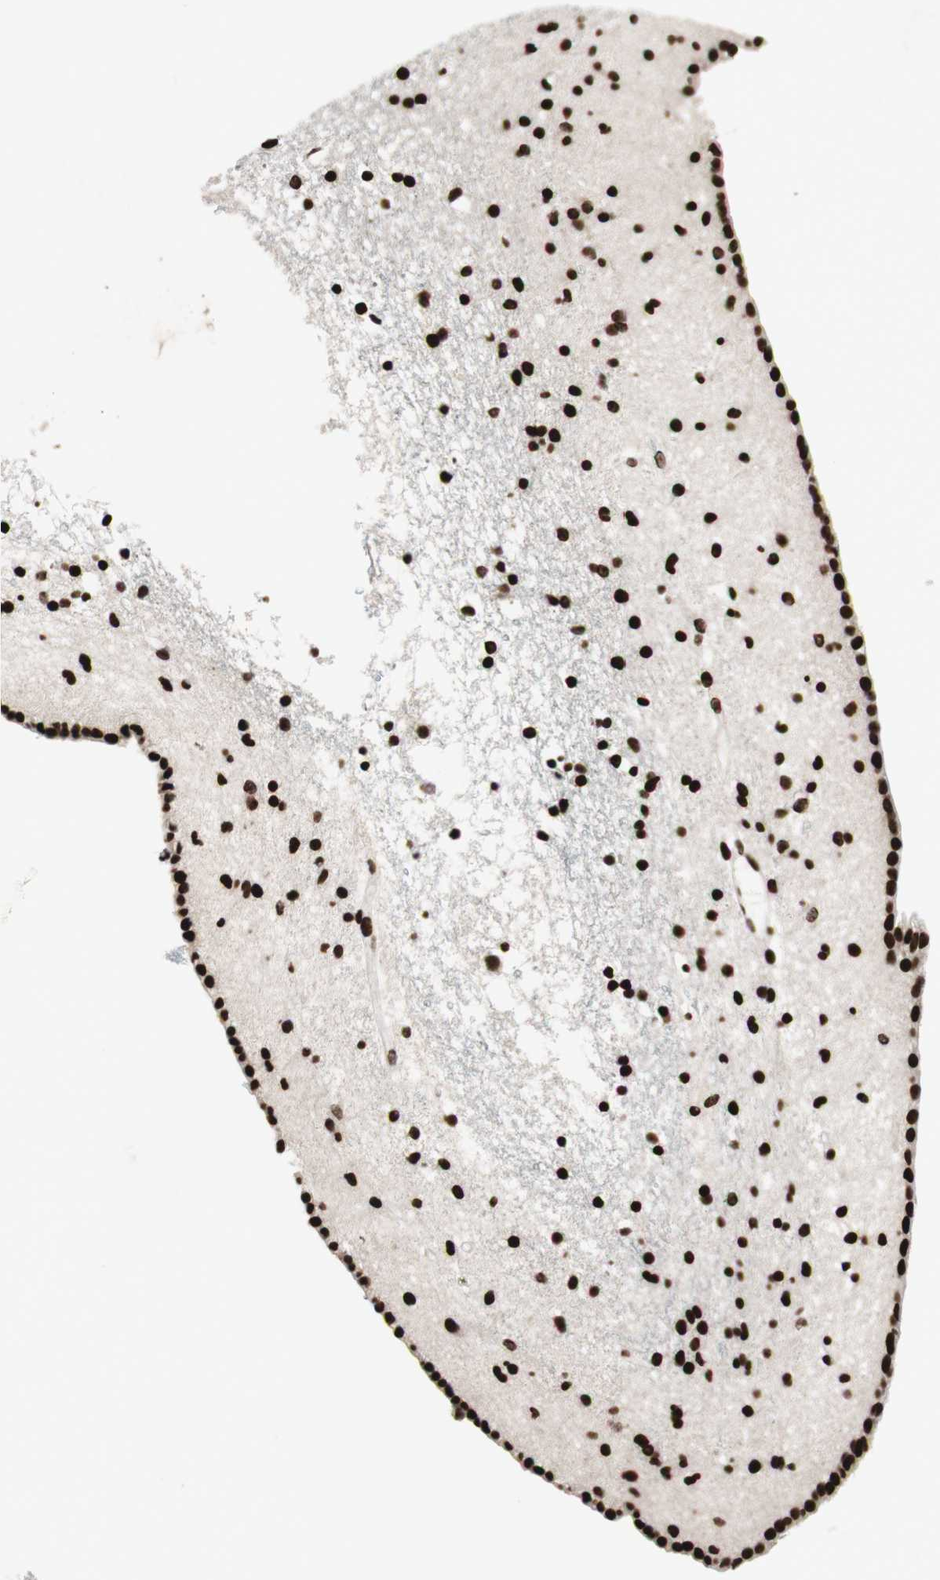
{"staining": {"intensity": "strong", "quantity": ">75%", "location": "nuclear"}, "tissue": "caudate", "cell_type": "Glial cells", "image_type": "normal", "snomed": [{"axis": "morphology", "description": "Normal tissue, NOS"}, {"axis": "topography", "description": "Lateral ventricle wall"}], "caption": "A brown stain highlights strong nuclear staining of a protein in glial cells of unremarkable human caudate.", "gene": "NCOA3", "patient": {"sex": "male", "age": 45}}